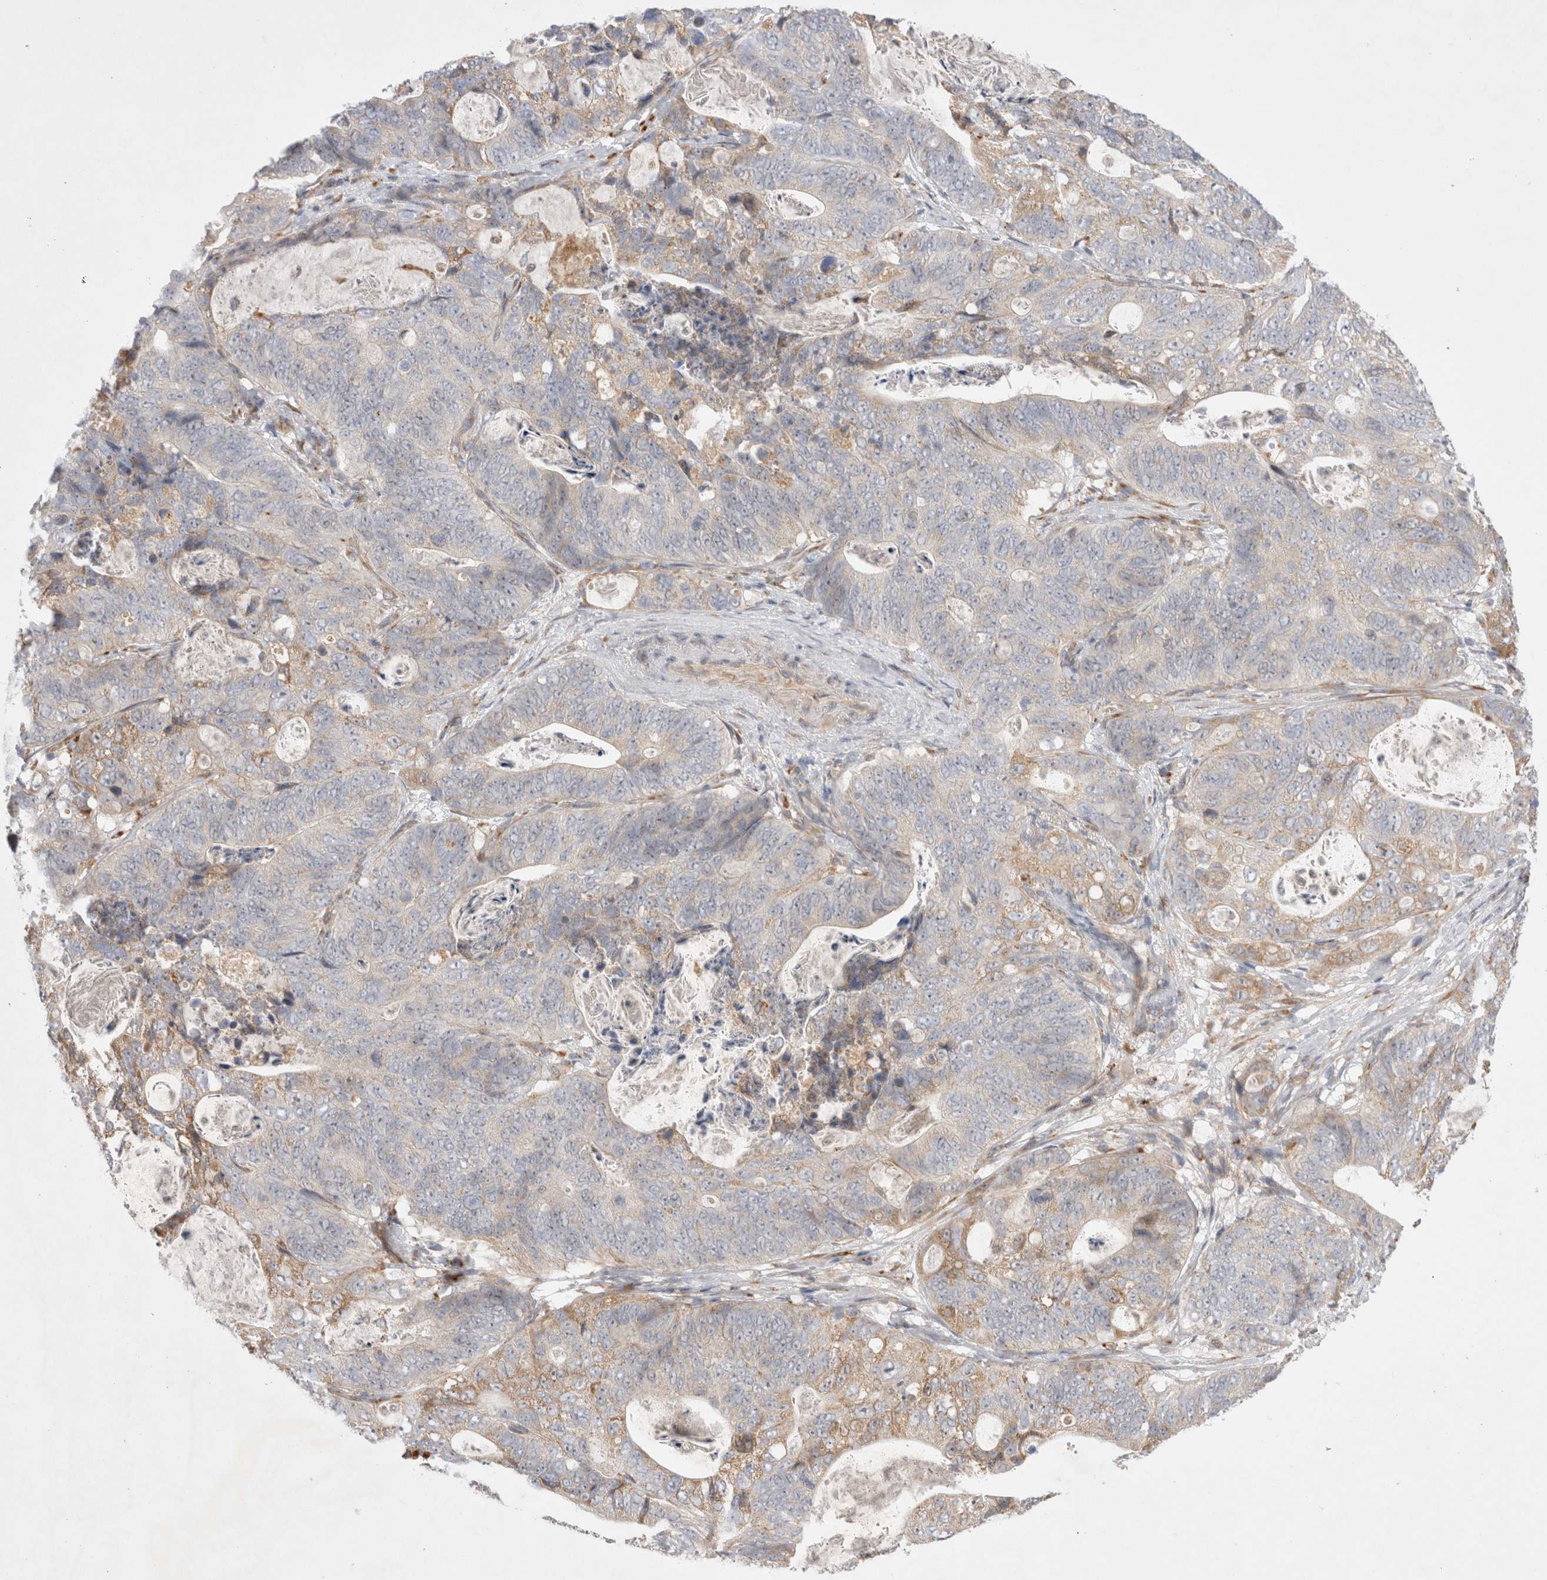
{"staining": {"intensity": "weak", "quantity": "<25%", "location": "cytoplasmic/membranous"}, "tissue": "stomach cancer", "cell_type": "Tumor cells", "image_type": "cancer", "snomed": [{"axis": "morphology", "description": "Normal tissue, NOS"}, {"axis": "morphology", "description": "Adenocarcinoma, NOS"}, {"axis": "topography", "description": "Stomach"}], "caption": "Tumor cells show no significant staining in stomach cancer.", "gene": "NPC1", "patient": {"sex": "female", "age": 89}}